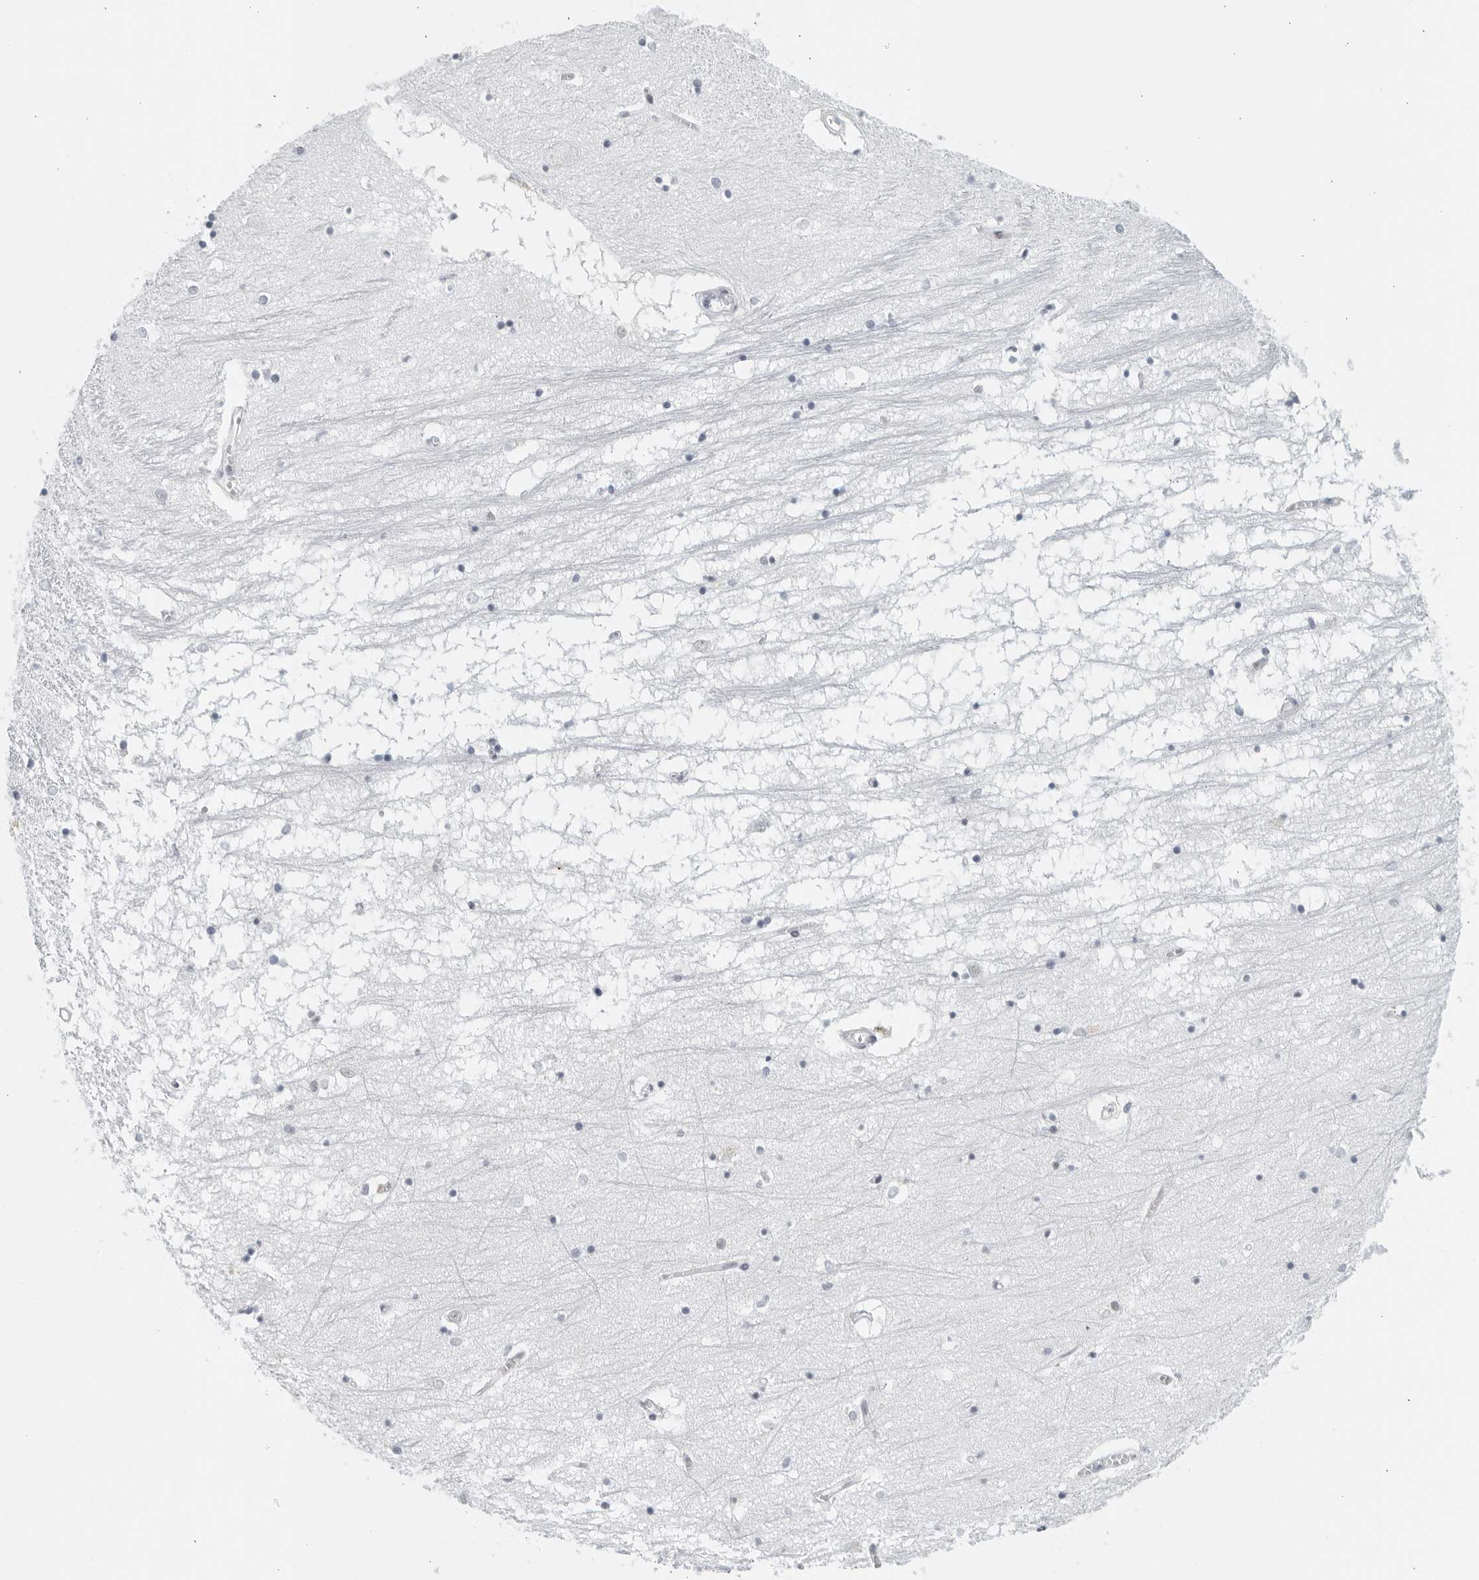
{"staining": {"intensity": "negative", "quantity": "none", "location": "none"}, "tissue": "hippocampus", "cell_type": "Glial cells", "image_type": "normal", "snomed": [{"axis": "morphology", "description": "Normal tissue, NOS"}, {"axis": "topography", "description": "Hippocampus"}], "caption": "This is an IHC histopathology image of benign human hippocampus. There is no positivity in glial cells.", "gene": "KLK7", "patient": {"sex": "male", "age": 70}}